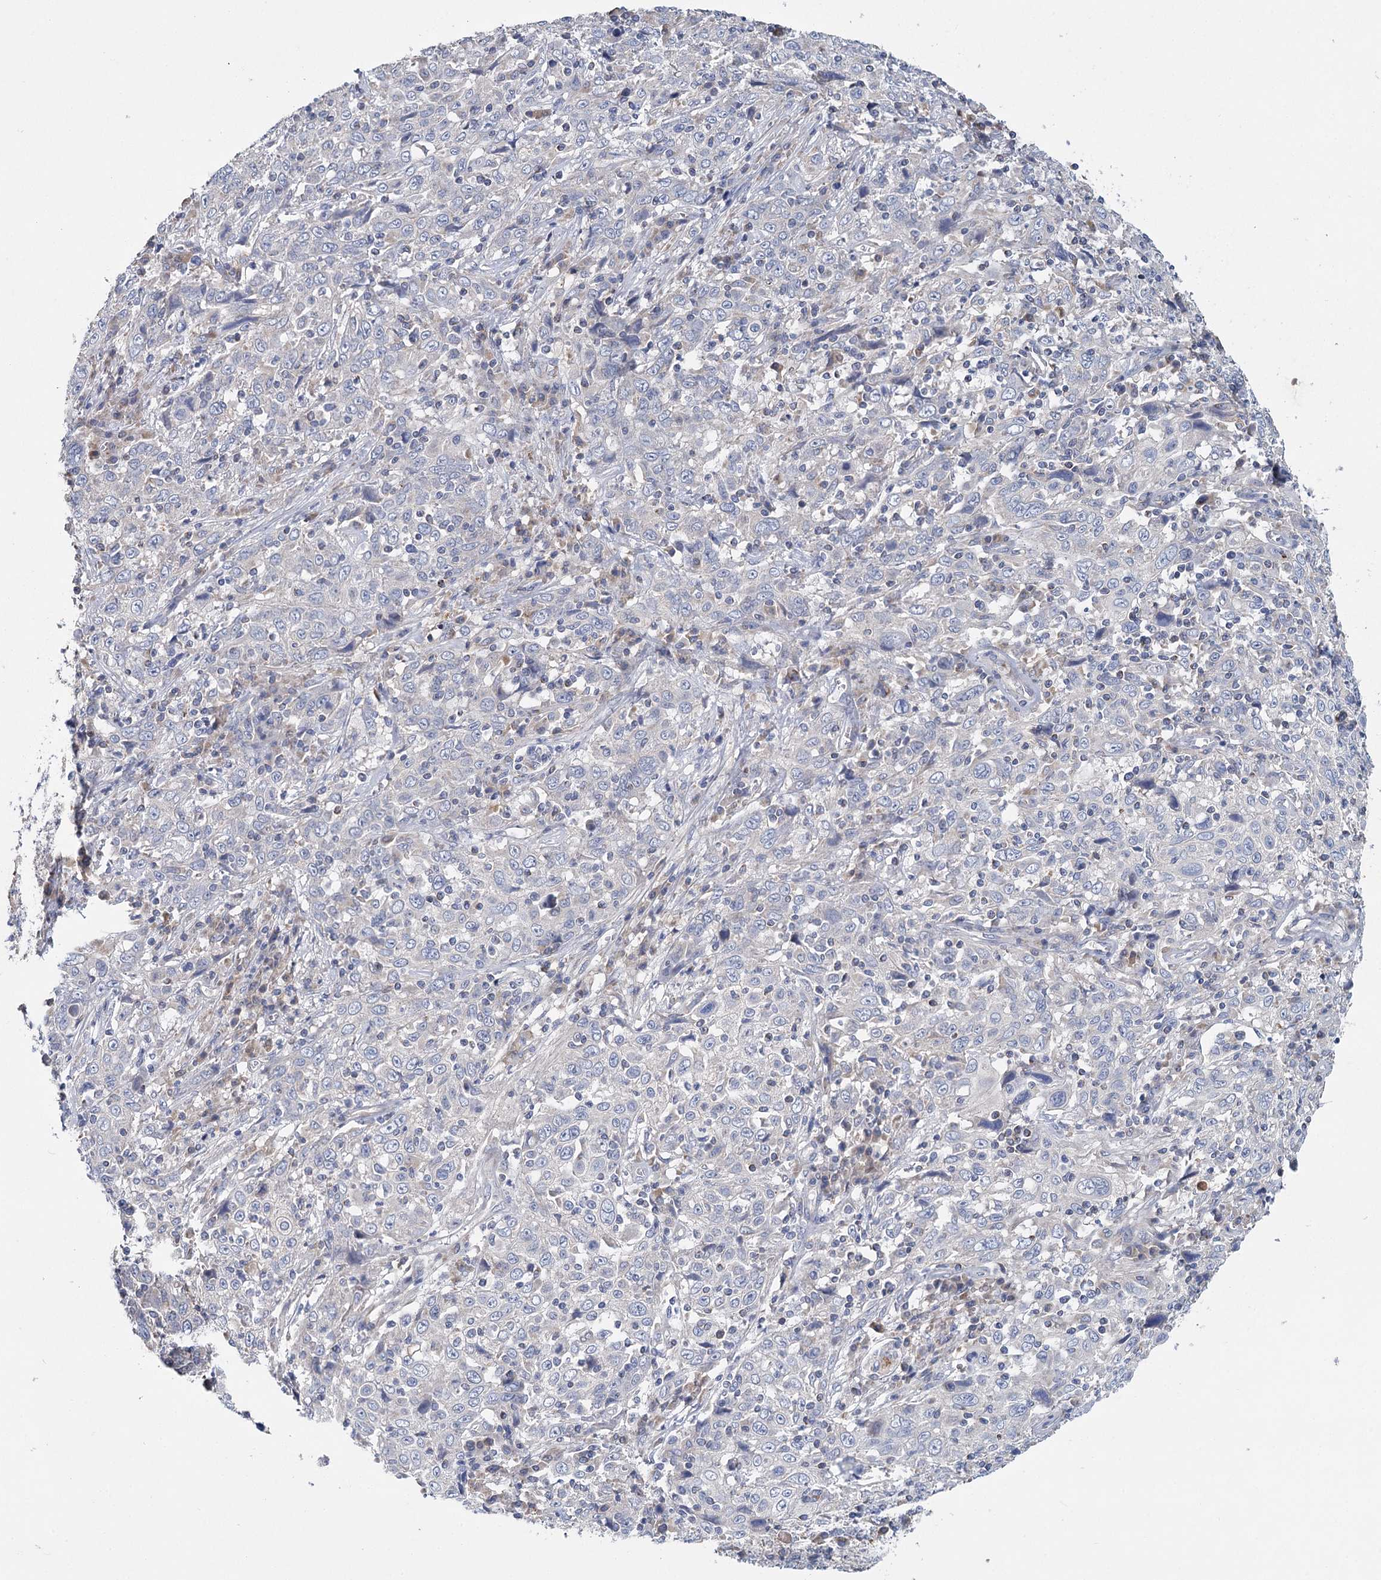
{"staining": {"intensity": "negative", "quantity": "none", "location": "none"}, "tissue": "cervical cancer", "cell_type": "Tumor cells", "image_type": "cancer", "snomed": [{"axis": "morphology", "description": "Squamous cell carcinoma, NOS"}, {"axis": "topography", "description": "Cervix"}], "caption": "The immunohistochemistry (IHC) image has no significant expression in tumor cells of cervical cancer tissue. Brightfield microscopy of immunohistochemistry (IHC) stained with DAB (3,3'-diaminobenzidine) (brown) and hematoxylin (blue), captured at high magnification.", "gene": "ANKRD16", "patient": {"sex": "female", "age": 46}}